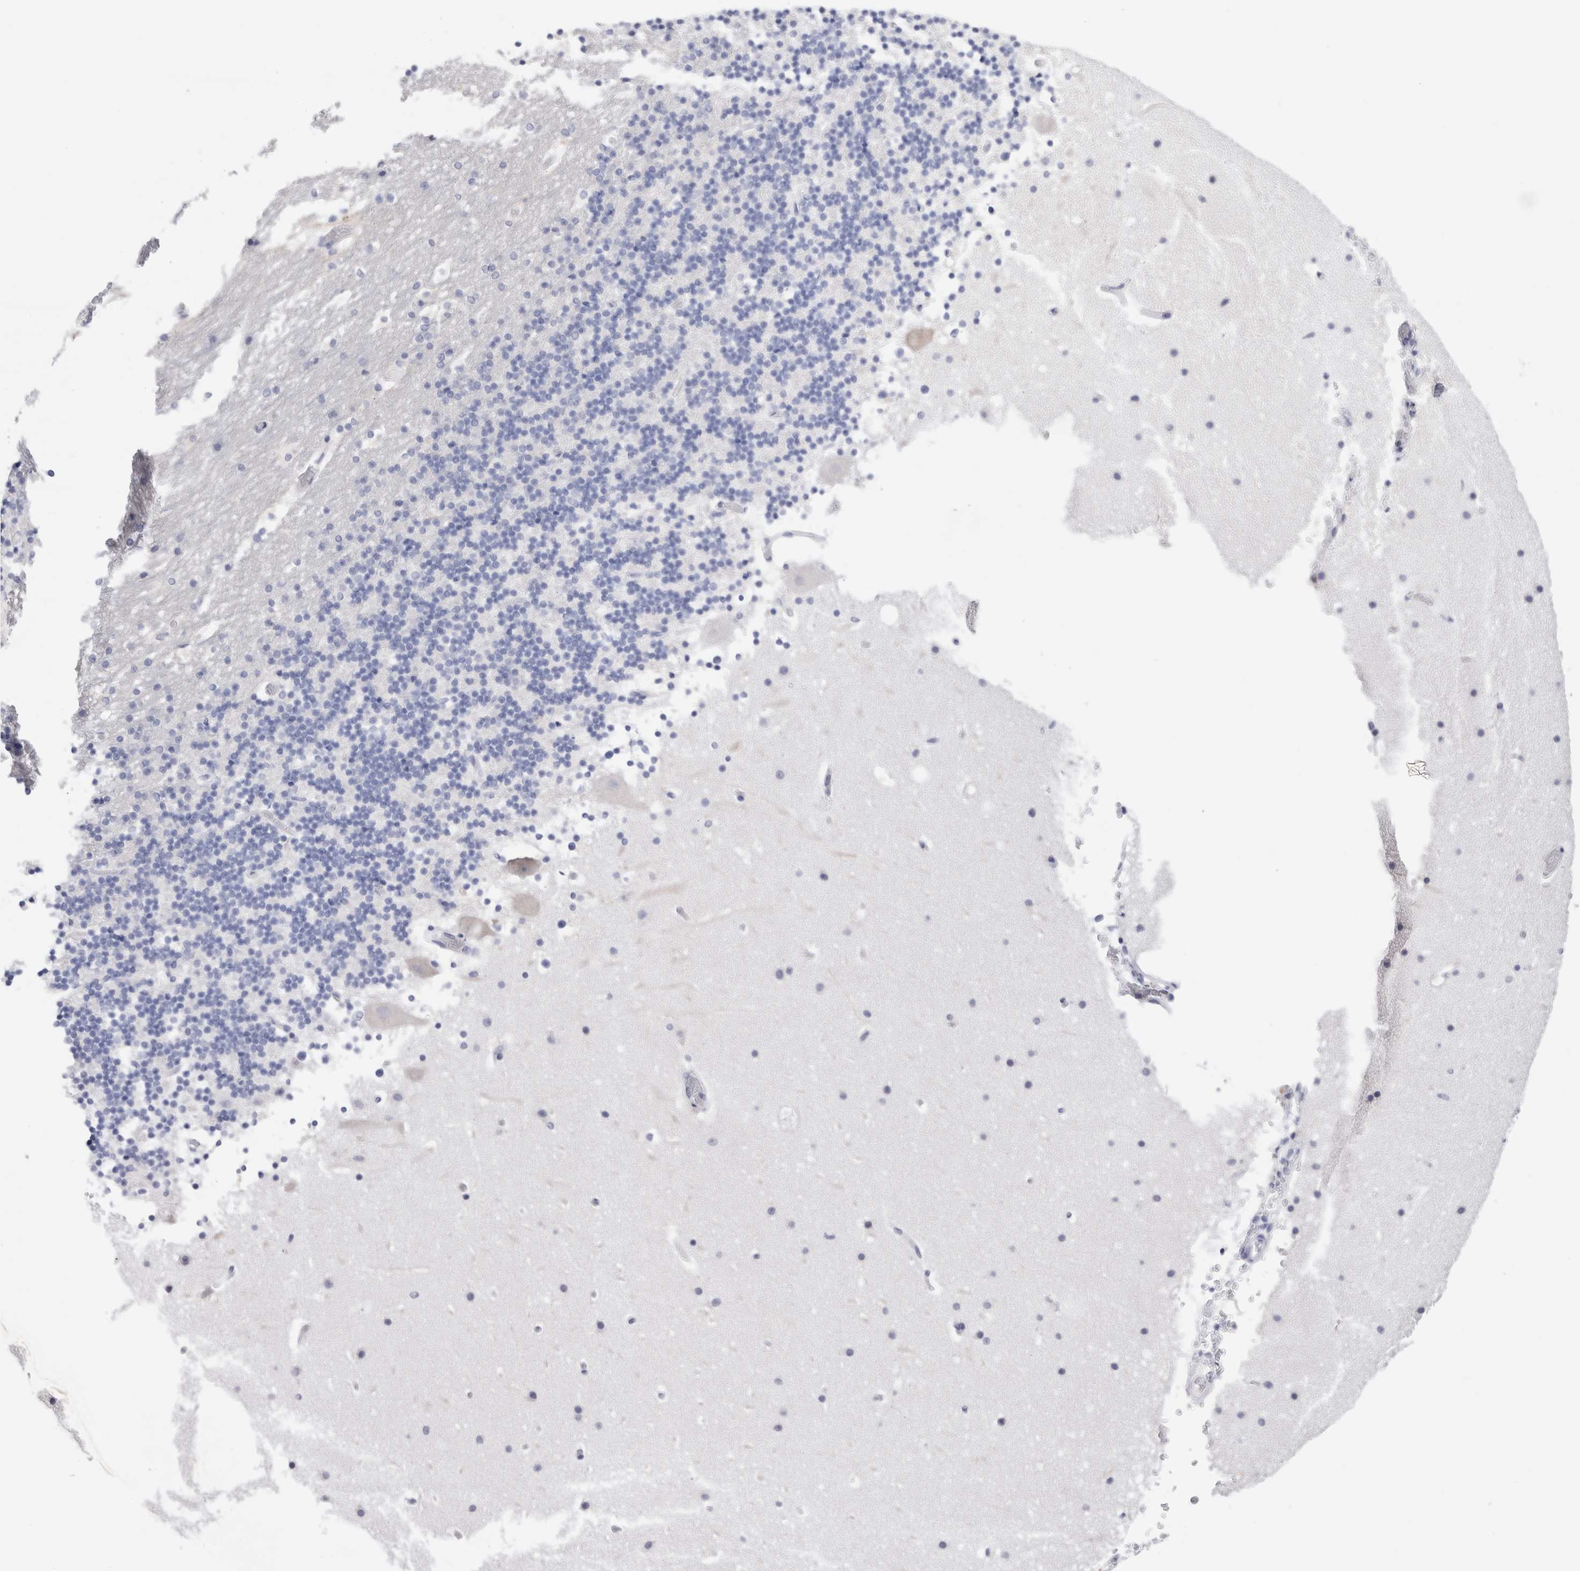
{"staining": {"intensity": "negative", "quantity": "none", "location": "none"}, "tissue": "cerebellum", "cell_type": "Cells in granular layer", "image_type": "normal", "snomed": [{"axis": "morphology", "description": "Normal tissue, NOS"}, {"axis": "topography", "description": "Cerebellum"}], "caption": "IHC image of unremarkable cerebellum stained for a protein (brown), which demonstrates no positivity in cells in granular layer. (Stains: DAB (3,3'-diaminobenzidine) IHC with hematoxylin counter stain, Microscopy: brightfield microscopy at high magnification).", "gene": "SLC10A5", "patient": {"sex": "male", "age": 57}}